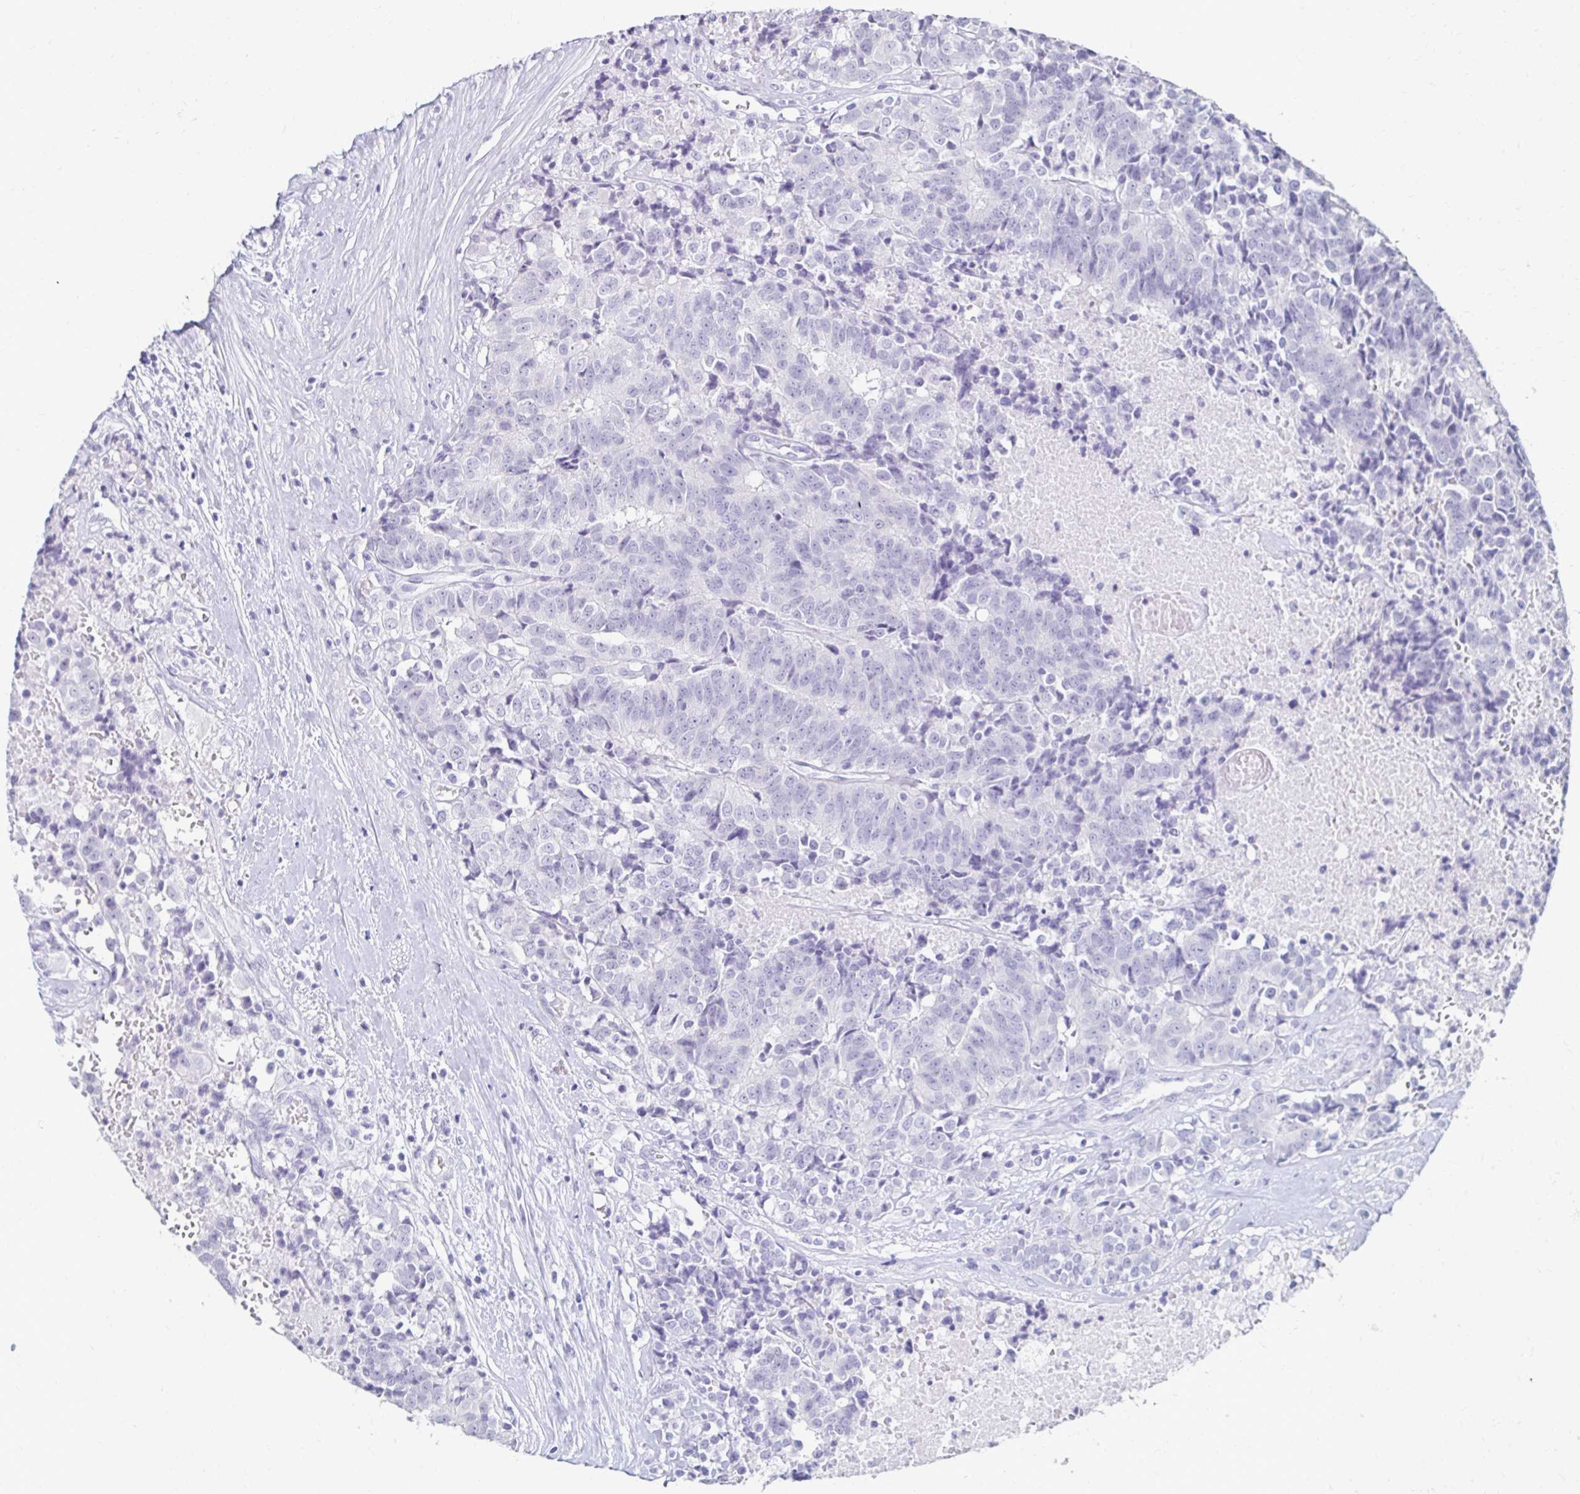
{"staining": {"intensity": "negative", "quantity": "none", "location": "none"}, "tissue": "prostate cancer", "cell_type": "Tumor cells", "image_type": "cancer", "snomed": [{"axis": "morphology", "description": "Adenocarcinoma, High grade"}, {"axis": "topography", "description": "Prostate and seminal vesicle, NOS"}], "caption": "Protein analysis of prostate cancer (adenocarcinoma (high-grade)) displays no significant staining in tumor cells. (Stains: DAB immunohistochemistry (IHC) with hematoxylin counter stain, Microscopy: brightfield microscopy at high magnification).", "gene": "TOMM34", "patient": {"sex": "male", "age": 60}}